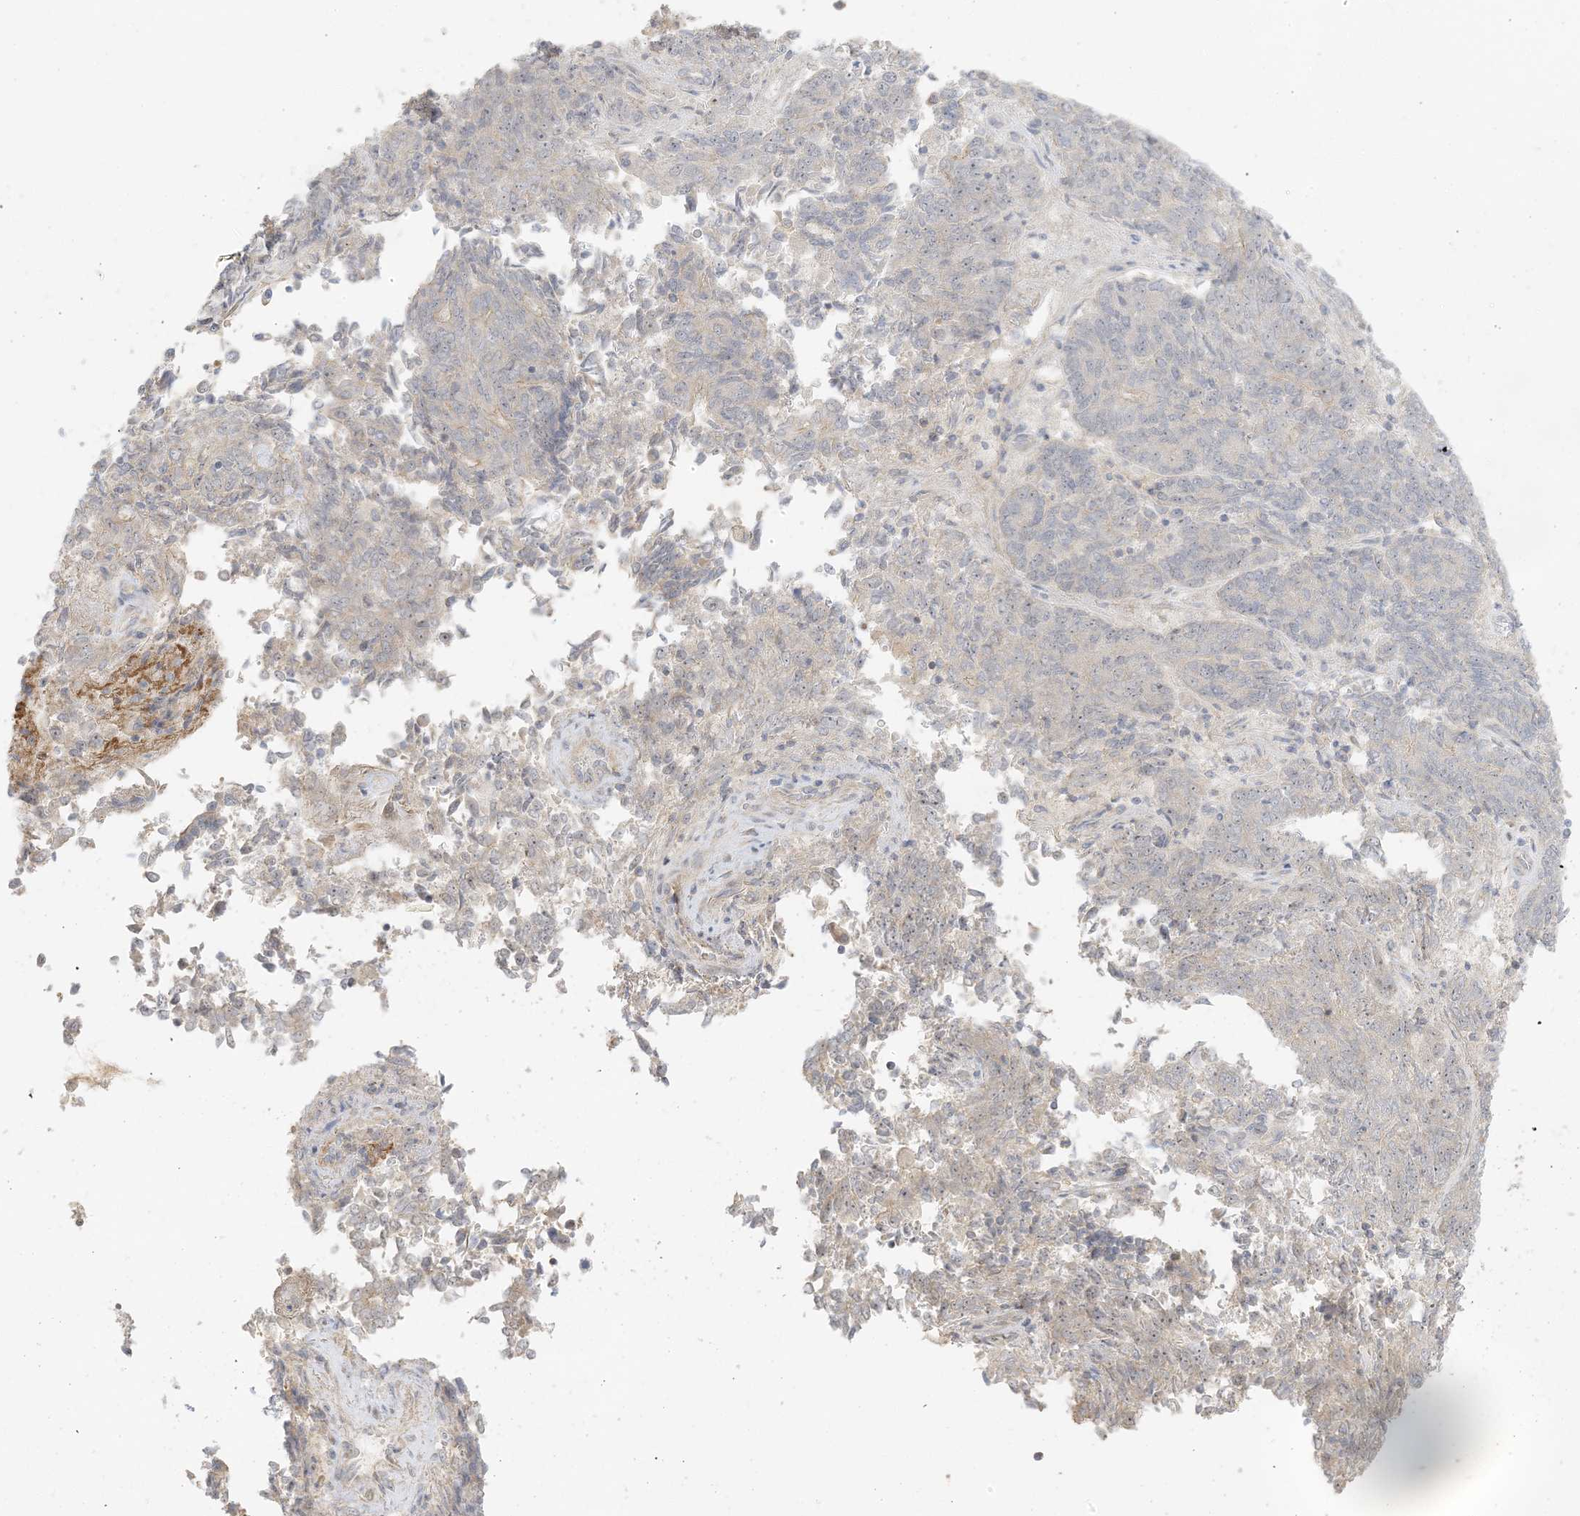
{"staining": {"intensity": "negative", "quantity": "none", "location": "none"}, "tissue": "endometrial cancer", "cell_type": "Tumor cells", "image_type": "cancer", "snomed": [{"axis": "morphology", "description": "Adenocarcinoma, NOS"}, {"axis": "topography", "description": "Endometrium"}], "caption": "Tumor cells are negative for protein expression in human adenocarcinoma (endometrial).", "gene": "ETAA1", "patient": {"sex": "female", "age": 80}}